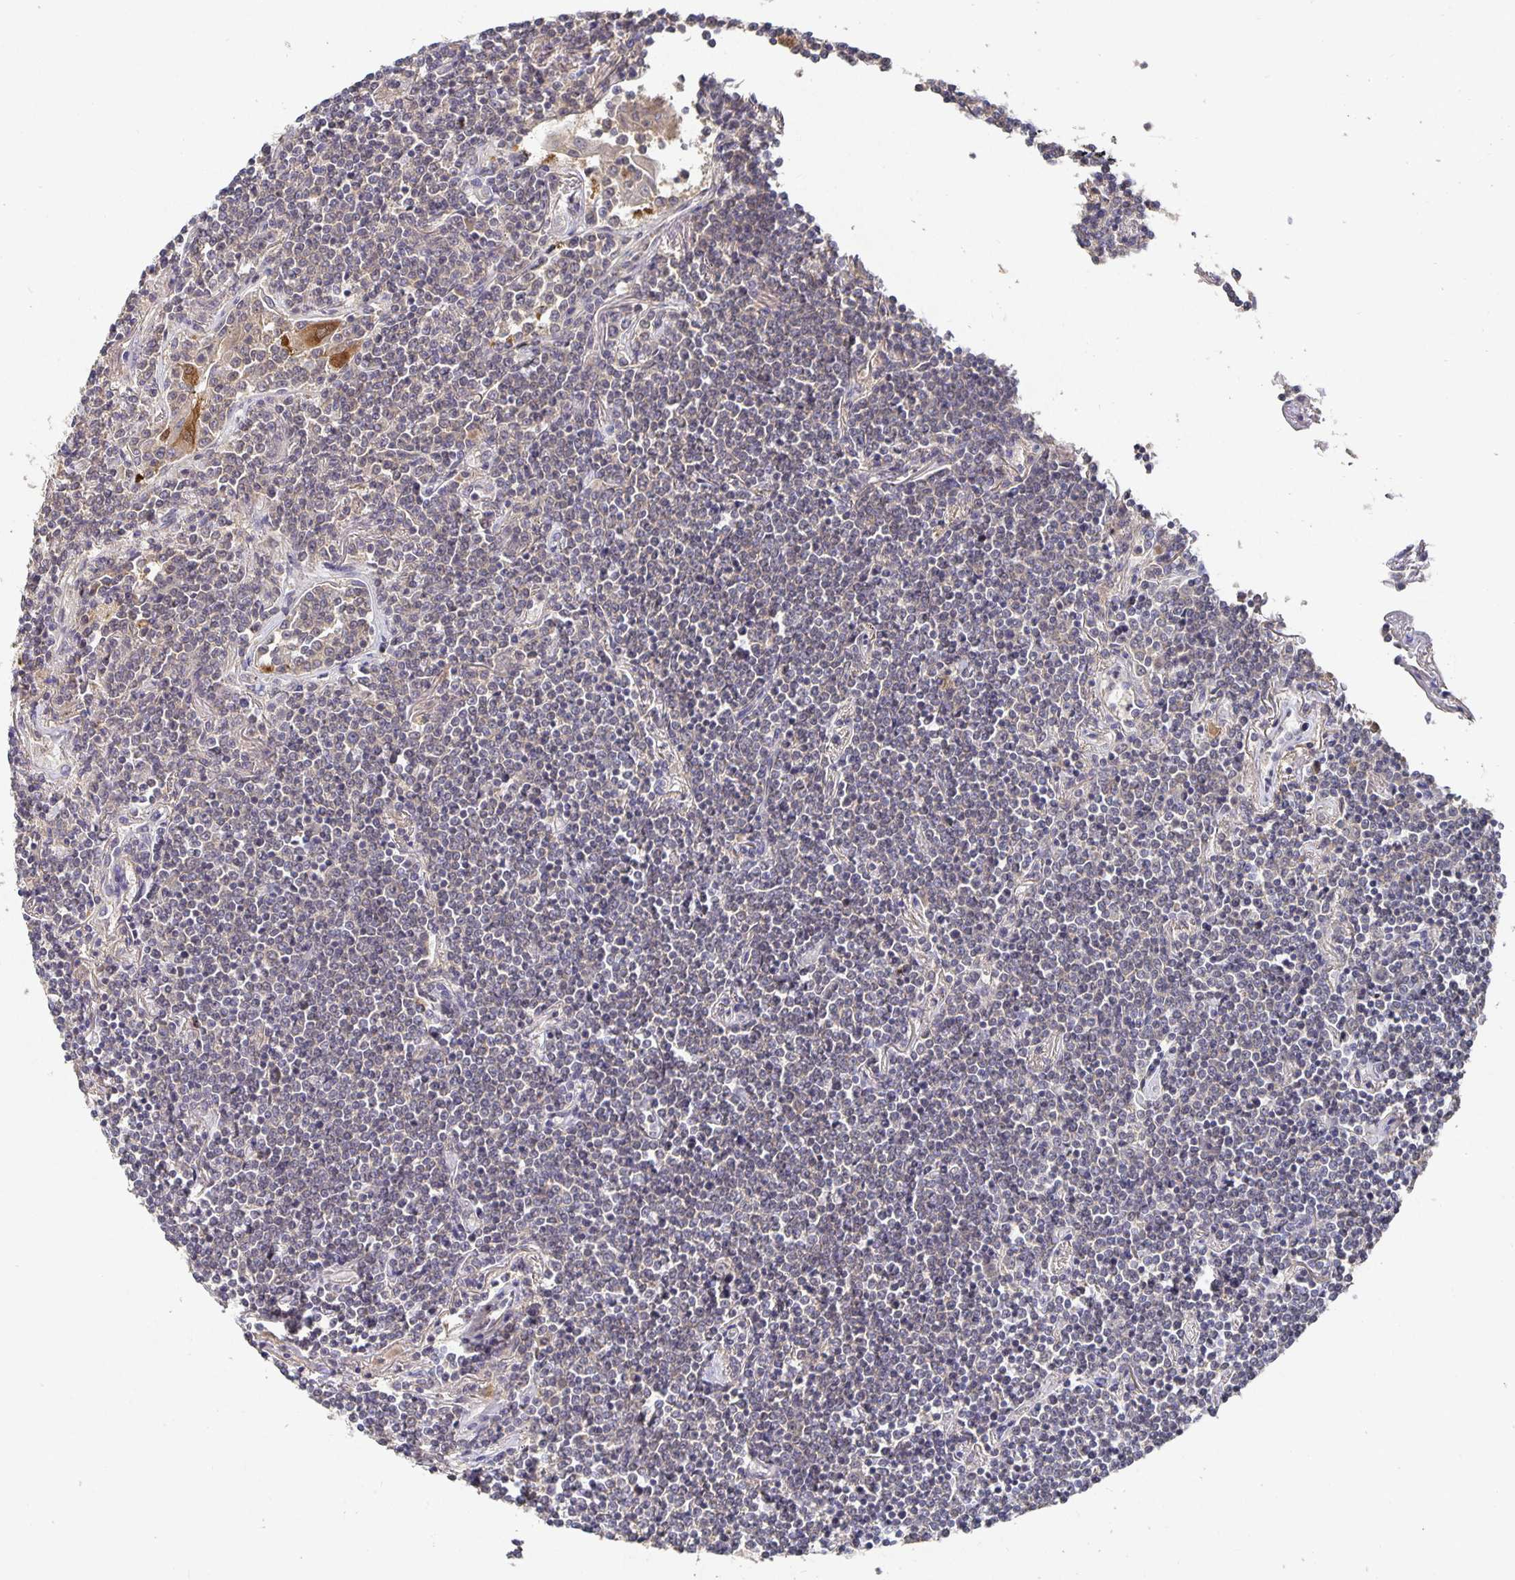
{"staining": {"intensity": "negative", "quantity": "none", "location": "none"}, "tissue": "lymphoma", "cell_type": "Tumor cells", "image_type": "cancer", "snomed": [{"axis": "morphology", "description": "Malignant lymphoma, non-Hodgkin's type, Low grade"}, {"axis": "topography", "description": "Lung"}], "caption": "Lymphoma was stained to show a protein in brown. There is no significant staining in tumor cells. (Stains: DAB immunohistochemistry (IHC) with hematoxylin counter stain, Microscopy: brightfield microscopy at high magnification).", "gene": "HEPN1", "patient": {"sex": "female", "age": 71}}